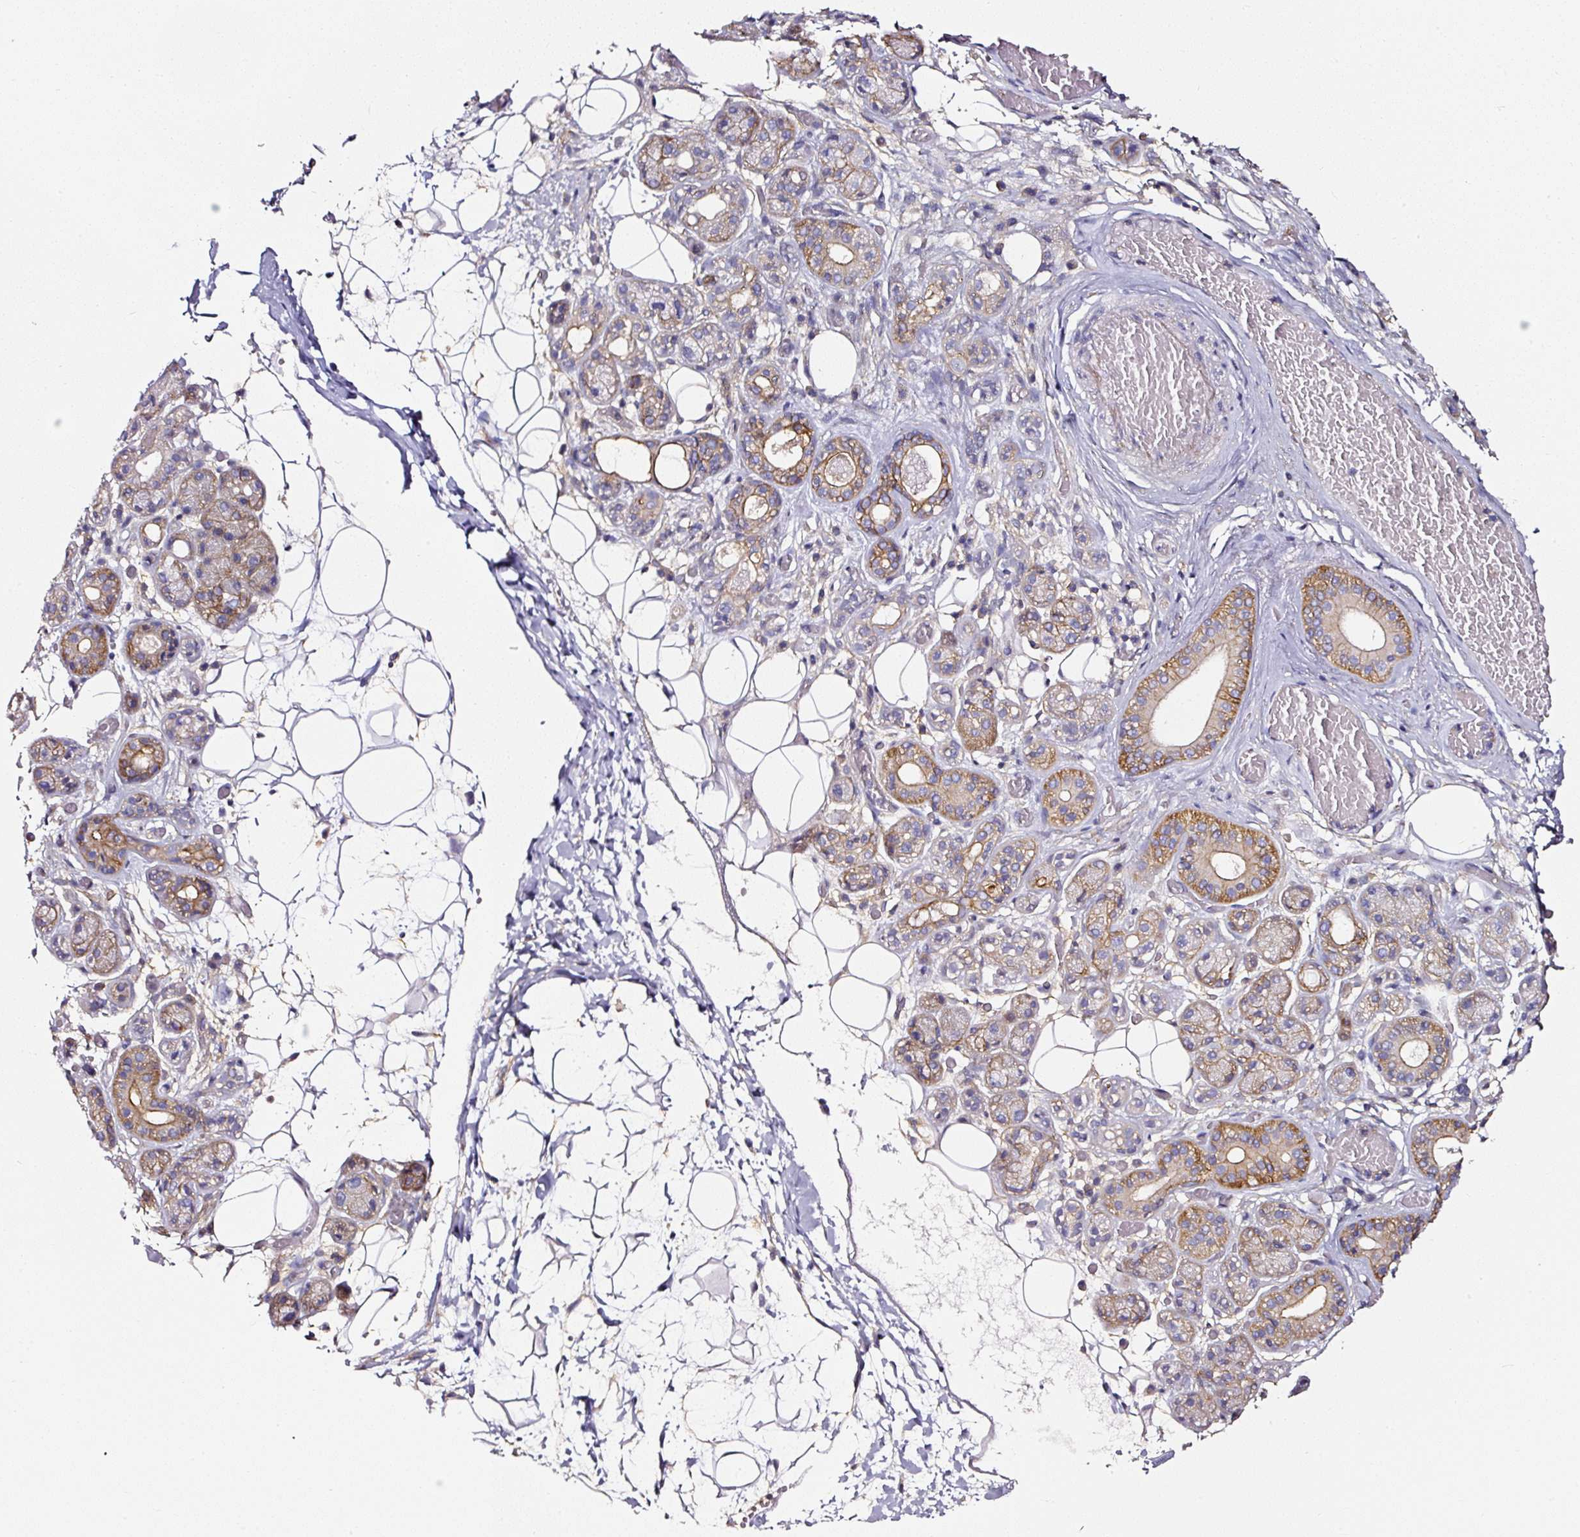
{"staining": {"intensity": "moderate", "quantity": "25%-75%", "location": "cytoplasmic/membranous"}, "tissue": "salivary gland", "cell_type": "Glandular cells", "image_type": "normal", "snomed": [{"axis": "morphology", "description": "Normal tissue, NOS"}, {"axis": "topography", "description": "Salivary gland"}], "caption": "Immunohistochemical staining of benign human salivary gland reveals moderate cytoplasmic/membranous protein staining in approximately 25%-75% of glandular cells.", "gene": "CD47", "patient": {"sex": "male", "age": 82}}